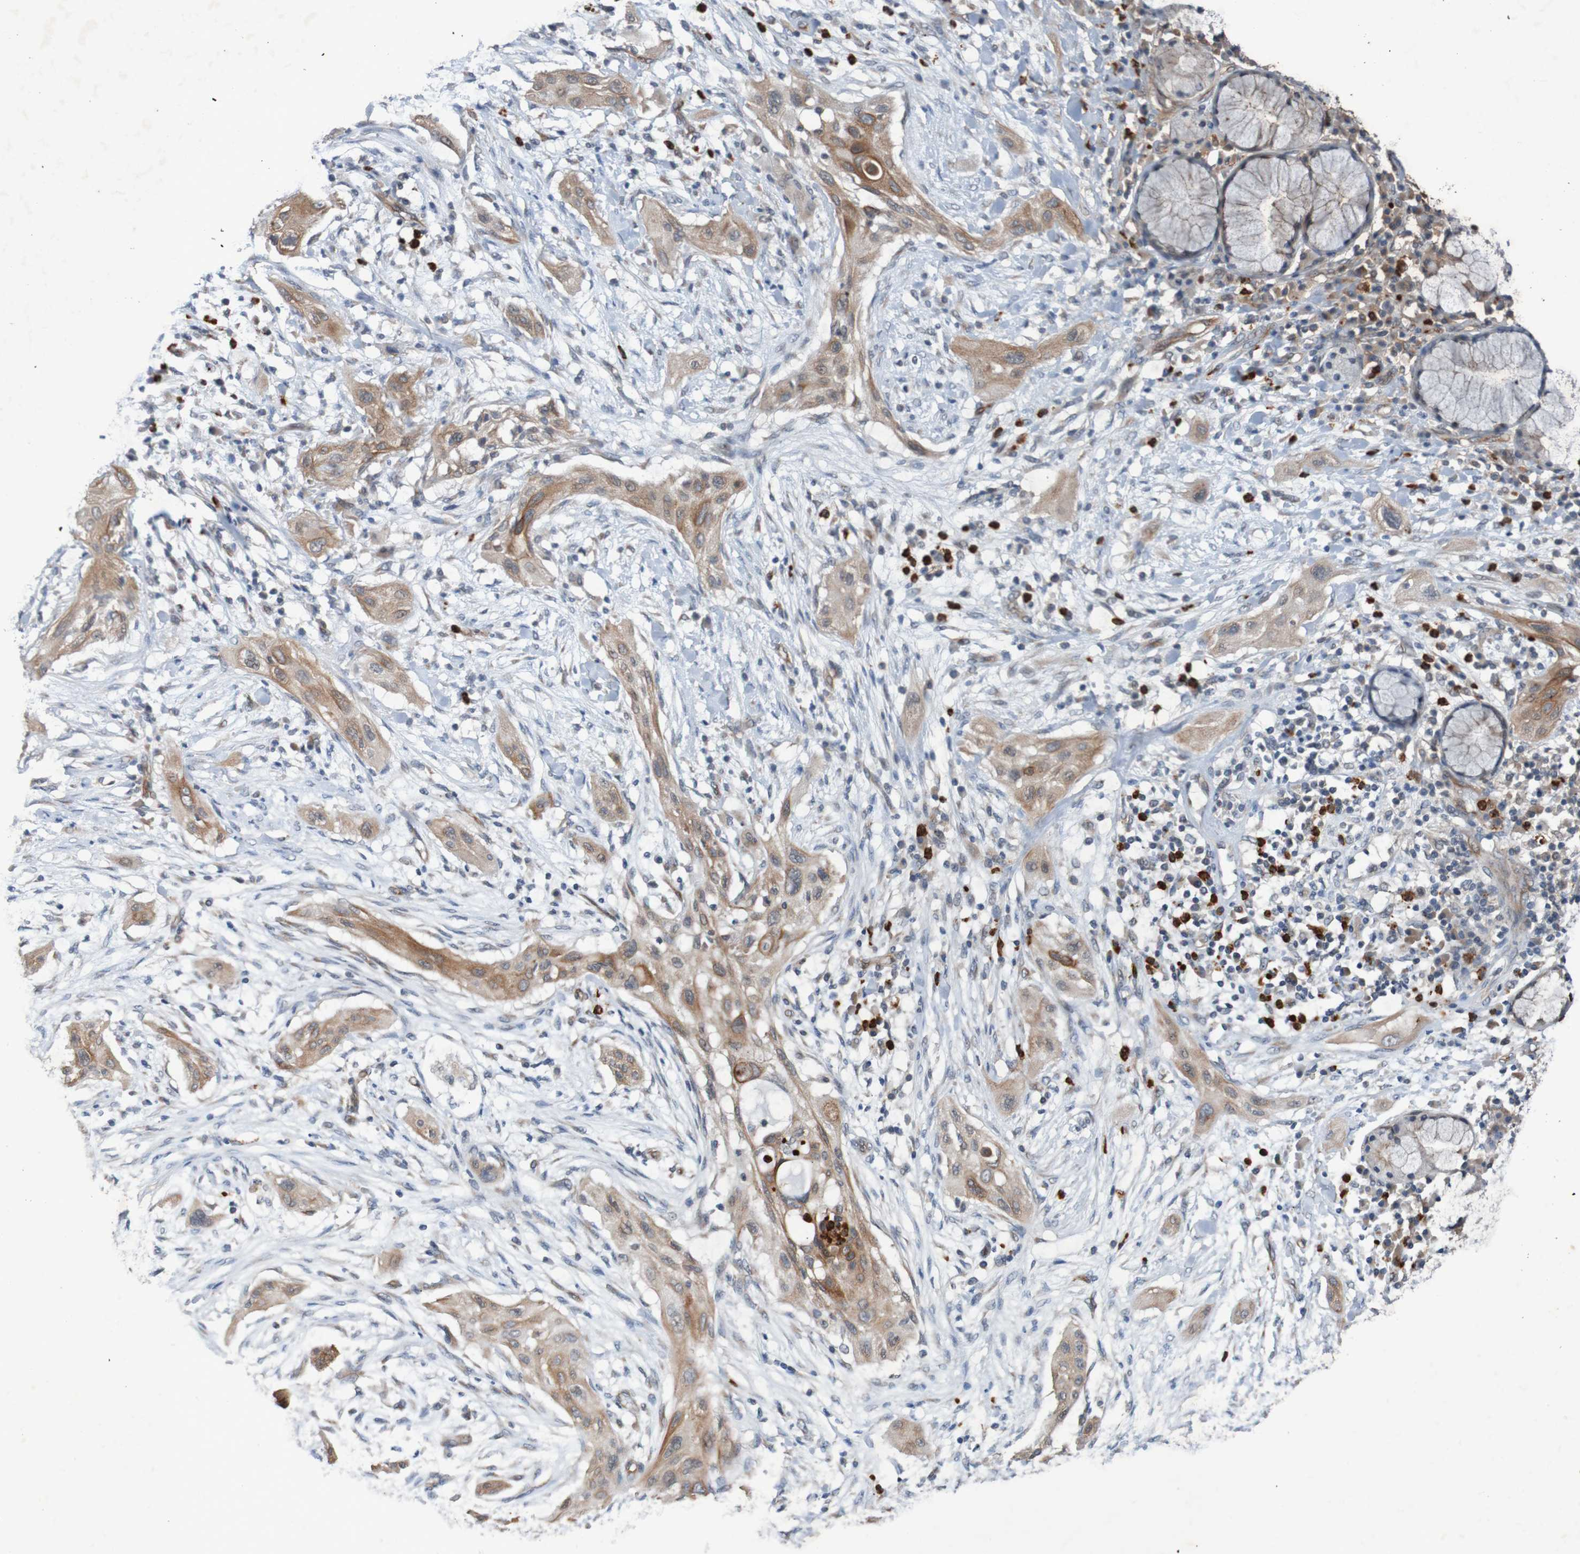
{"staining": {"intensity": "moderate", "quantity": ">75%", "location": "cytoplasmic/membranous"}, "tissue": "lung cancer", "cell_type": "Tumor cells", "image_type": "cancer", "snomed": [{"axis": "morphology", "description": "Squamous cell carcinoma, NOS"}, {"axis": "topography", "description": "Lung"}], "caption": "The immunohistochemical stain shows moderate cytoplasmic/membranous positivity in tumor cells of lung cancer (squamous cell carcinoma) tissue.", "gene": "ST8SIA6", "patient": {"sex": "female", "age": 47}}